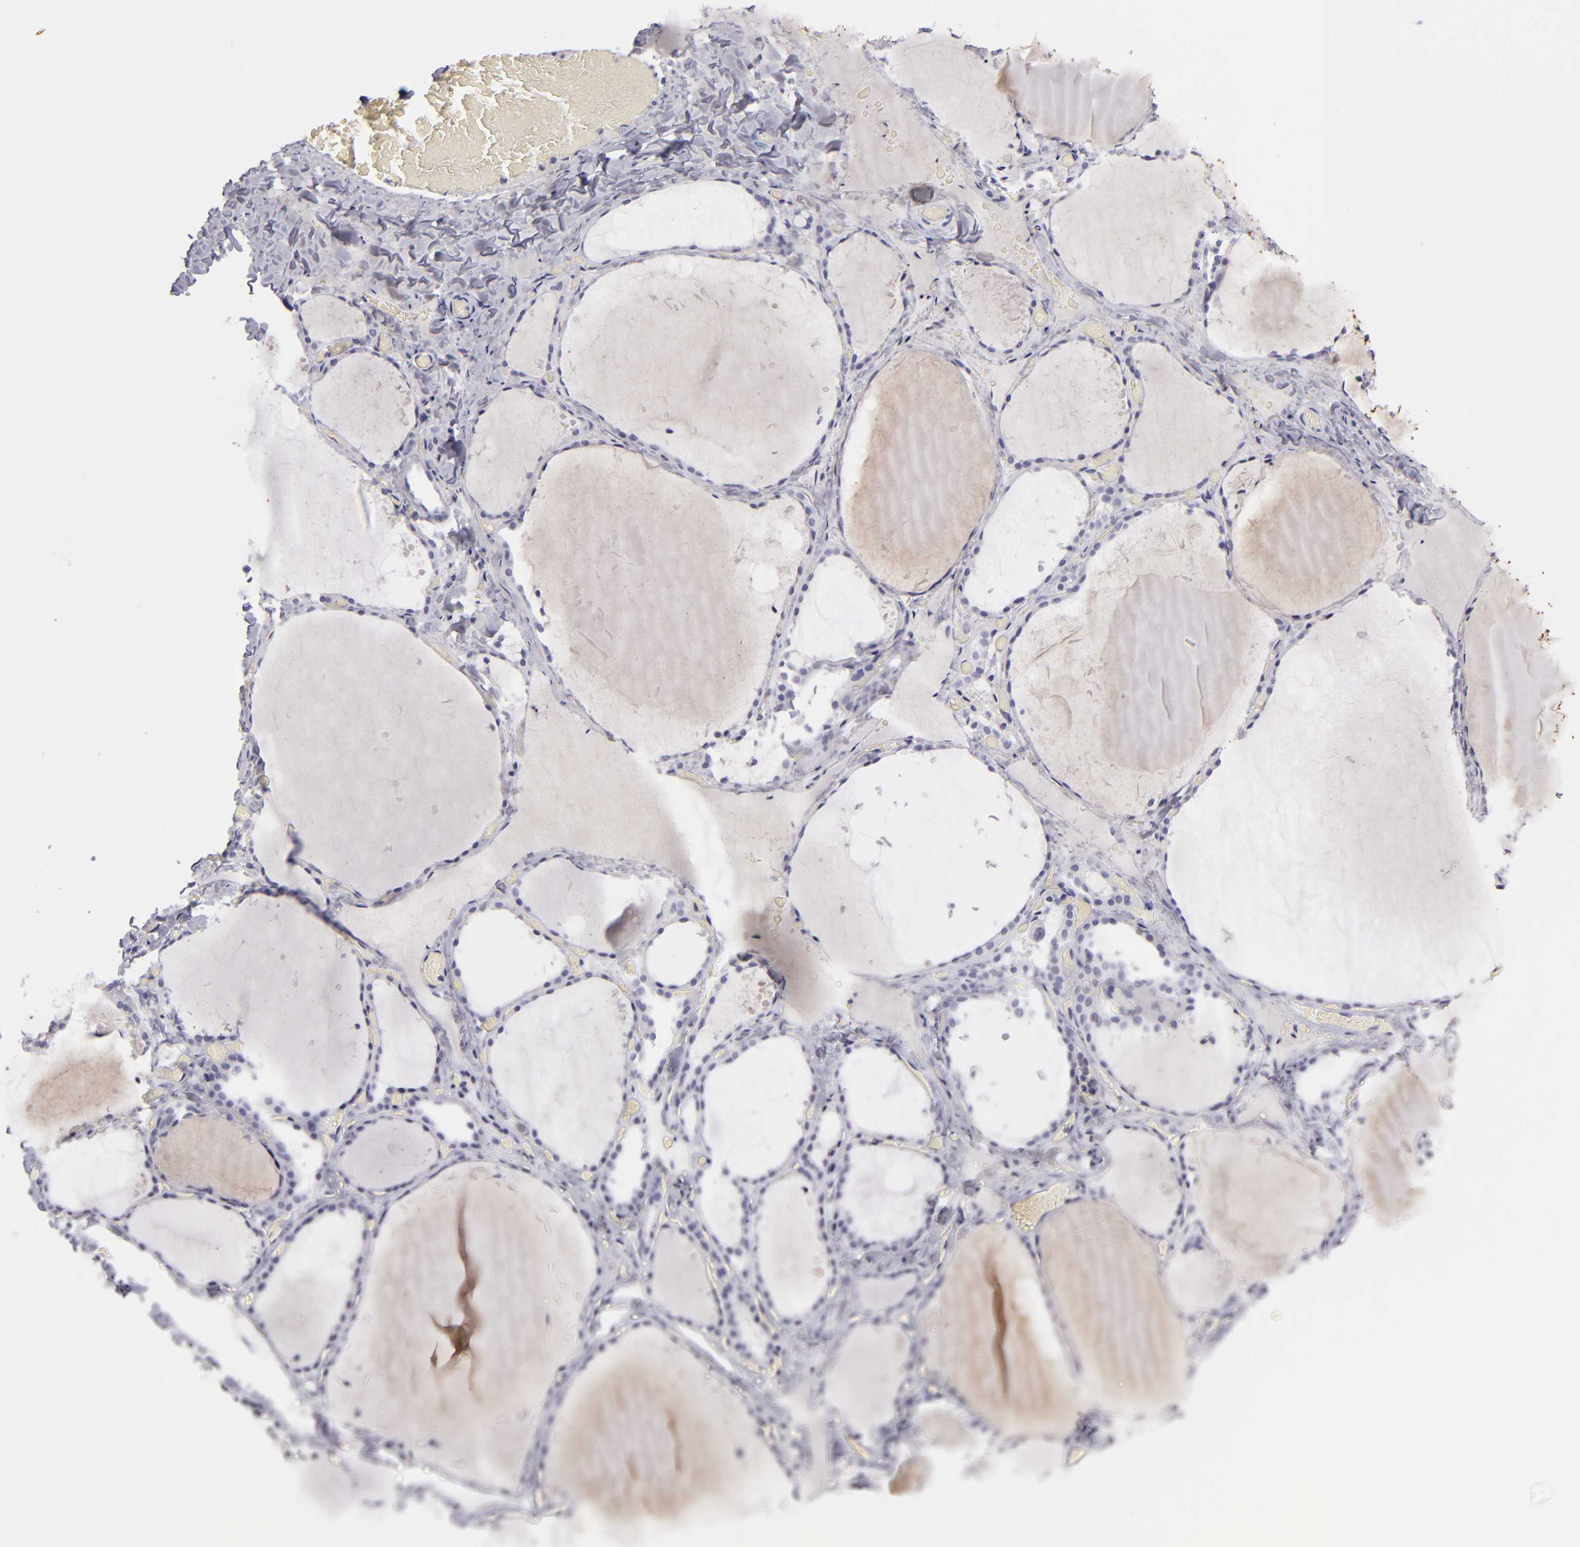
{"staining": {"intensity": "negative", "quantity": "none", "location": "none"}, "tissue": "thyroid gland", "cell_type": "Glandular cells", "image_type": "normal", "snomed": [{"axis": "morphology", "description": "Normal tissue, NOS"}, {"axis": "topography", "description": "Thyroid gland"}], "caption": "This is an immunohistochemistry (IHC) micrograph of benign thyroid gland. There is no expression in glandular cells.", "gene": "TNNC1", "patient": {"sex": "female", "age": 22}}